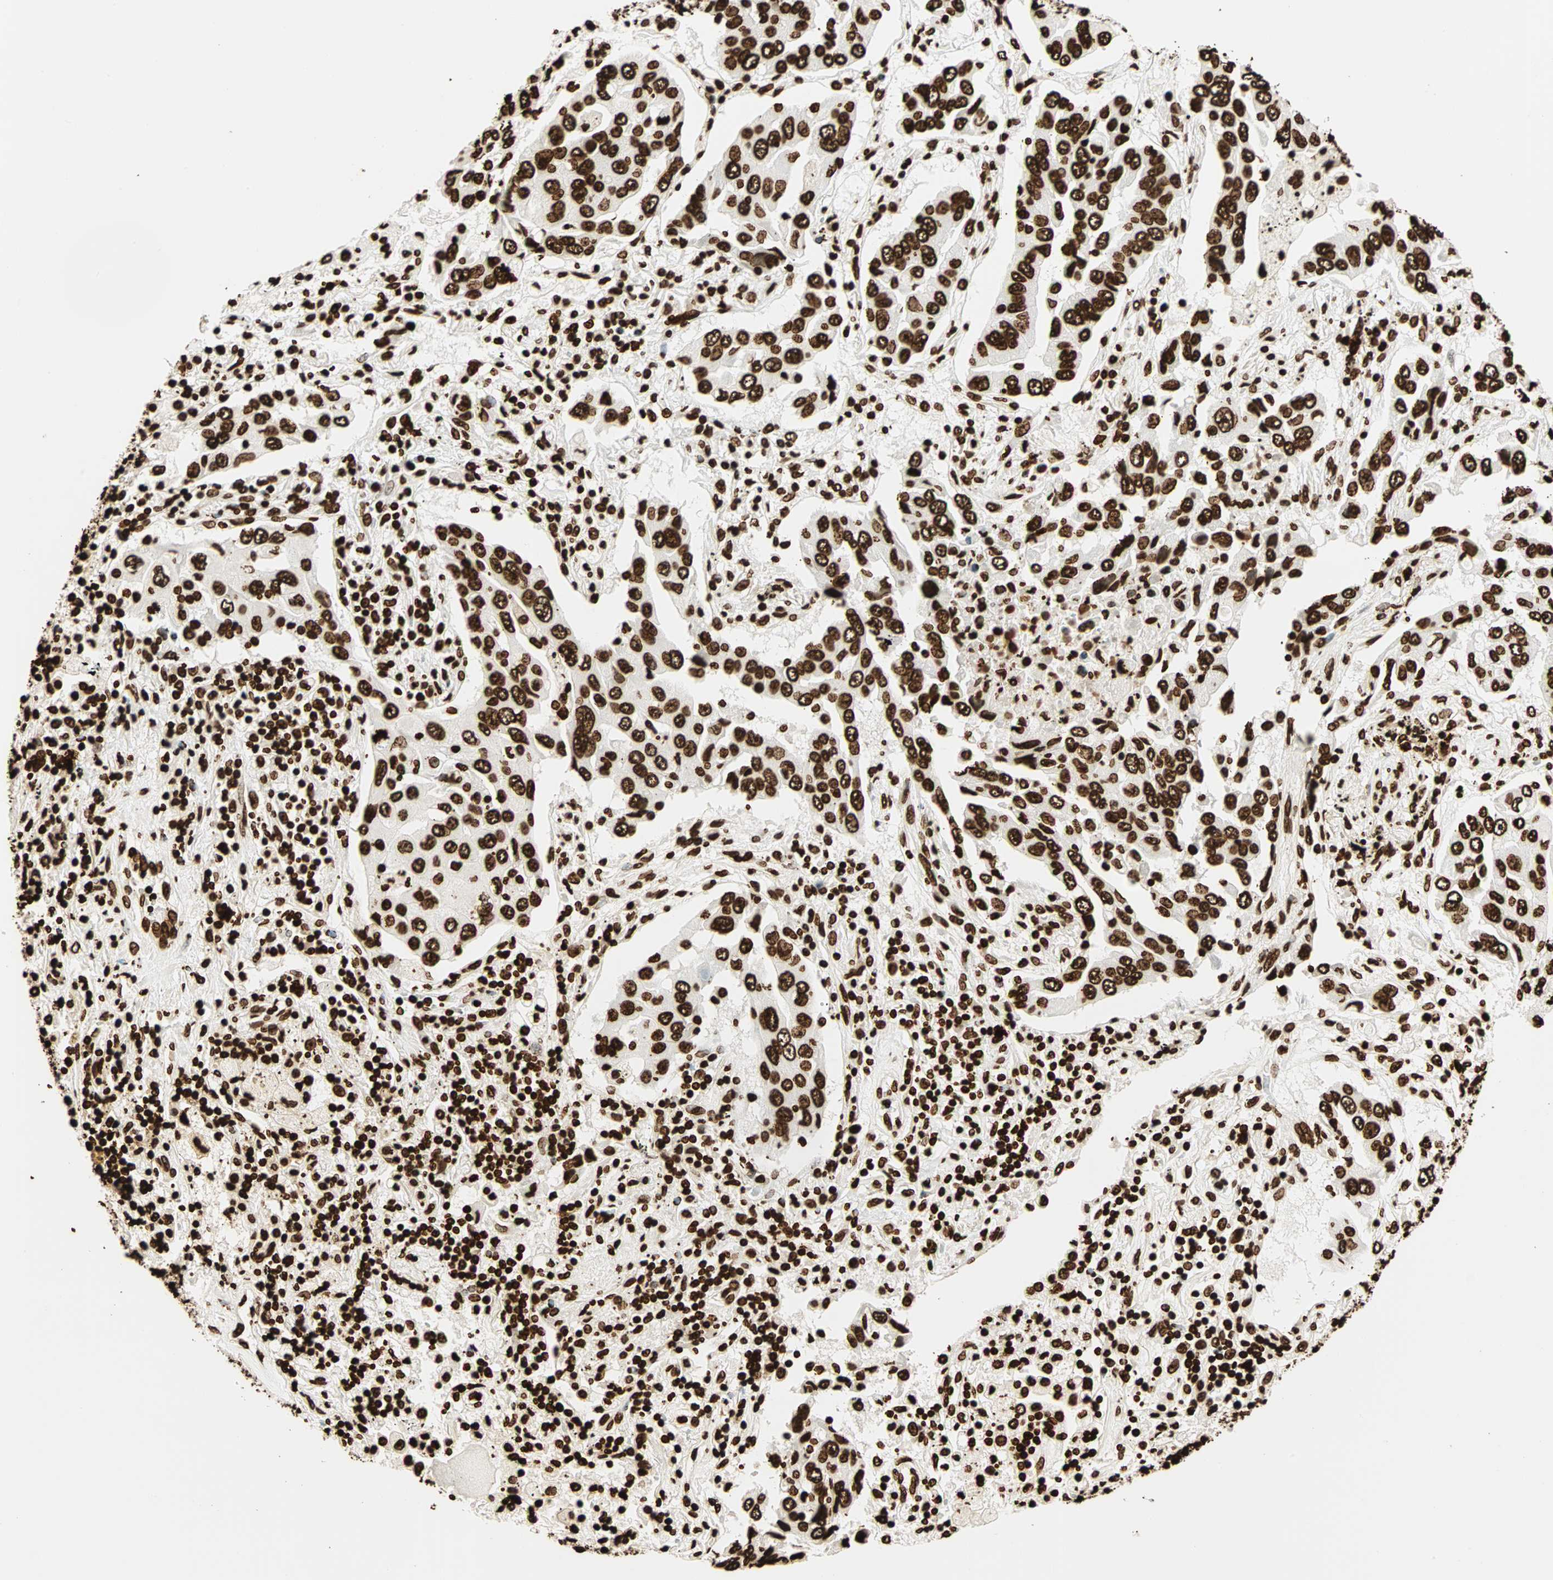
{"staining": {"intensity": "strong", "quantity": ">75%", "location": "nuclear"}, "tissue": "lung cancer", "cell_type": "Tumor cells", "image_type": "cancer", "snomed": [{"axis": "morphology", "description": "Adenocarcinoma, NOS"}, {"axis": "topography", "description": "Lung"}], "caption": "The histopathology image shows immunohistochemical staining of lung cancer. There is strong nuclear expression is identified in approximately >75% of tumor cells.", "gene": "GLI2", "patient": {"sex": "female", "age": 65}}